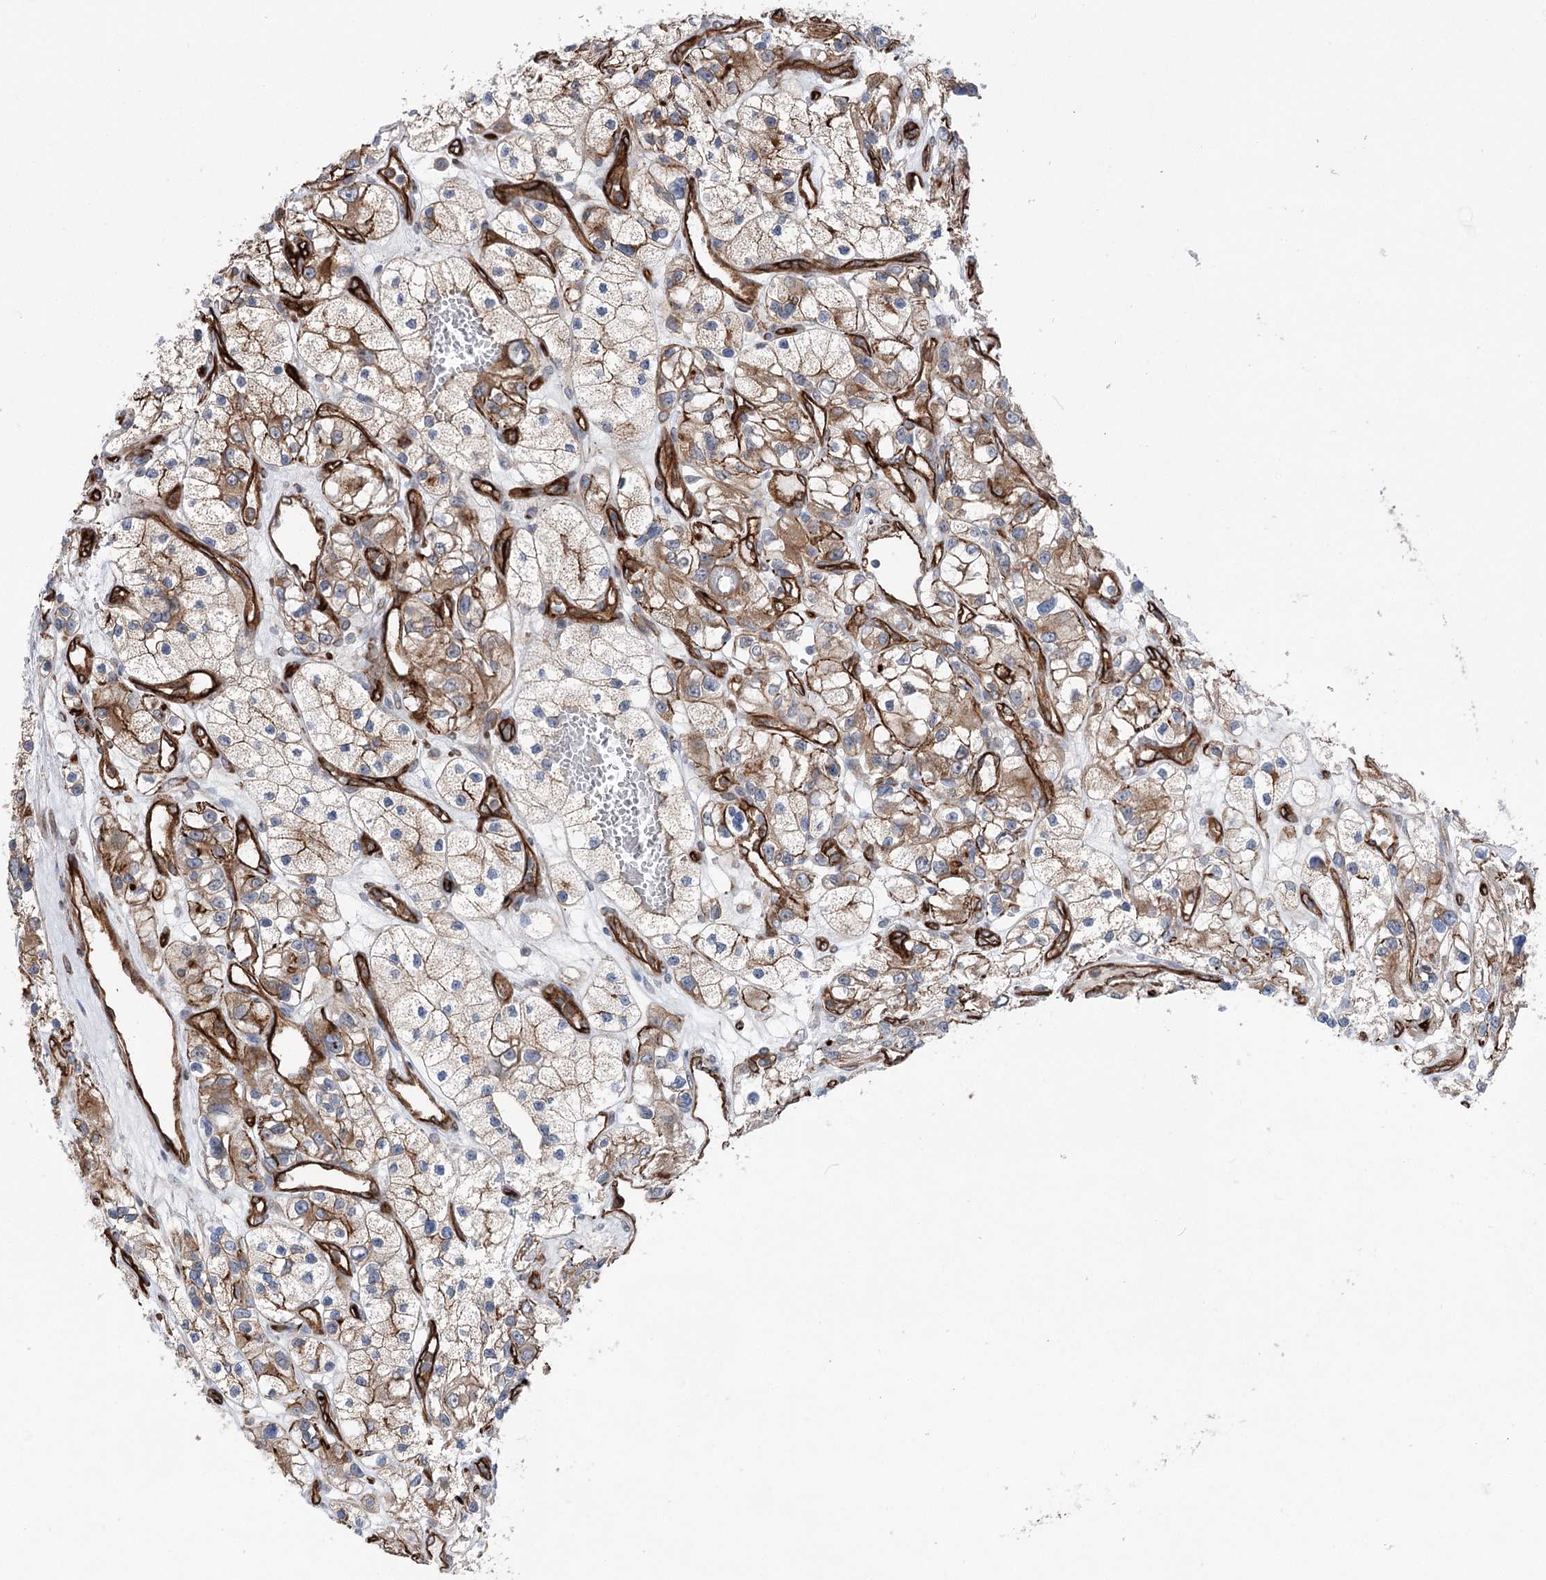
{"staining": {"intensity": "moderate", "quantity": "<25%", "location": "cytoplasmic/membranous"}, "tissue": "renal cancer", "cell_type": "Tumor cells", "image_type": "cancer", "snomed": [{"axis": "morphology", "description": "Adenocarcinoma, NOS"}, {"axis": "topography", "description": "Kidney"}], "caption": "Renal cancer was stained to show a protein in brown. There is low levels of moderate cytoplasmic/membranous positivity in approximately <25% of tumor cells. (DAB = brown stain, brightfield microscopy at high magnification).", "gene": "MTPAP", "patient": {"sex": "female", "age": 57}}